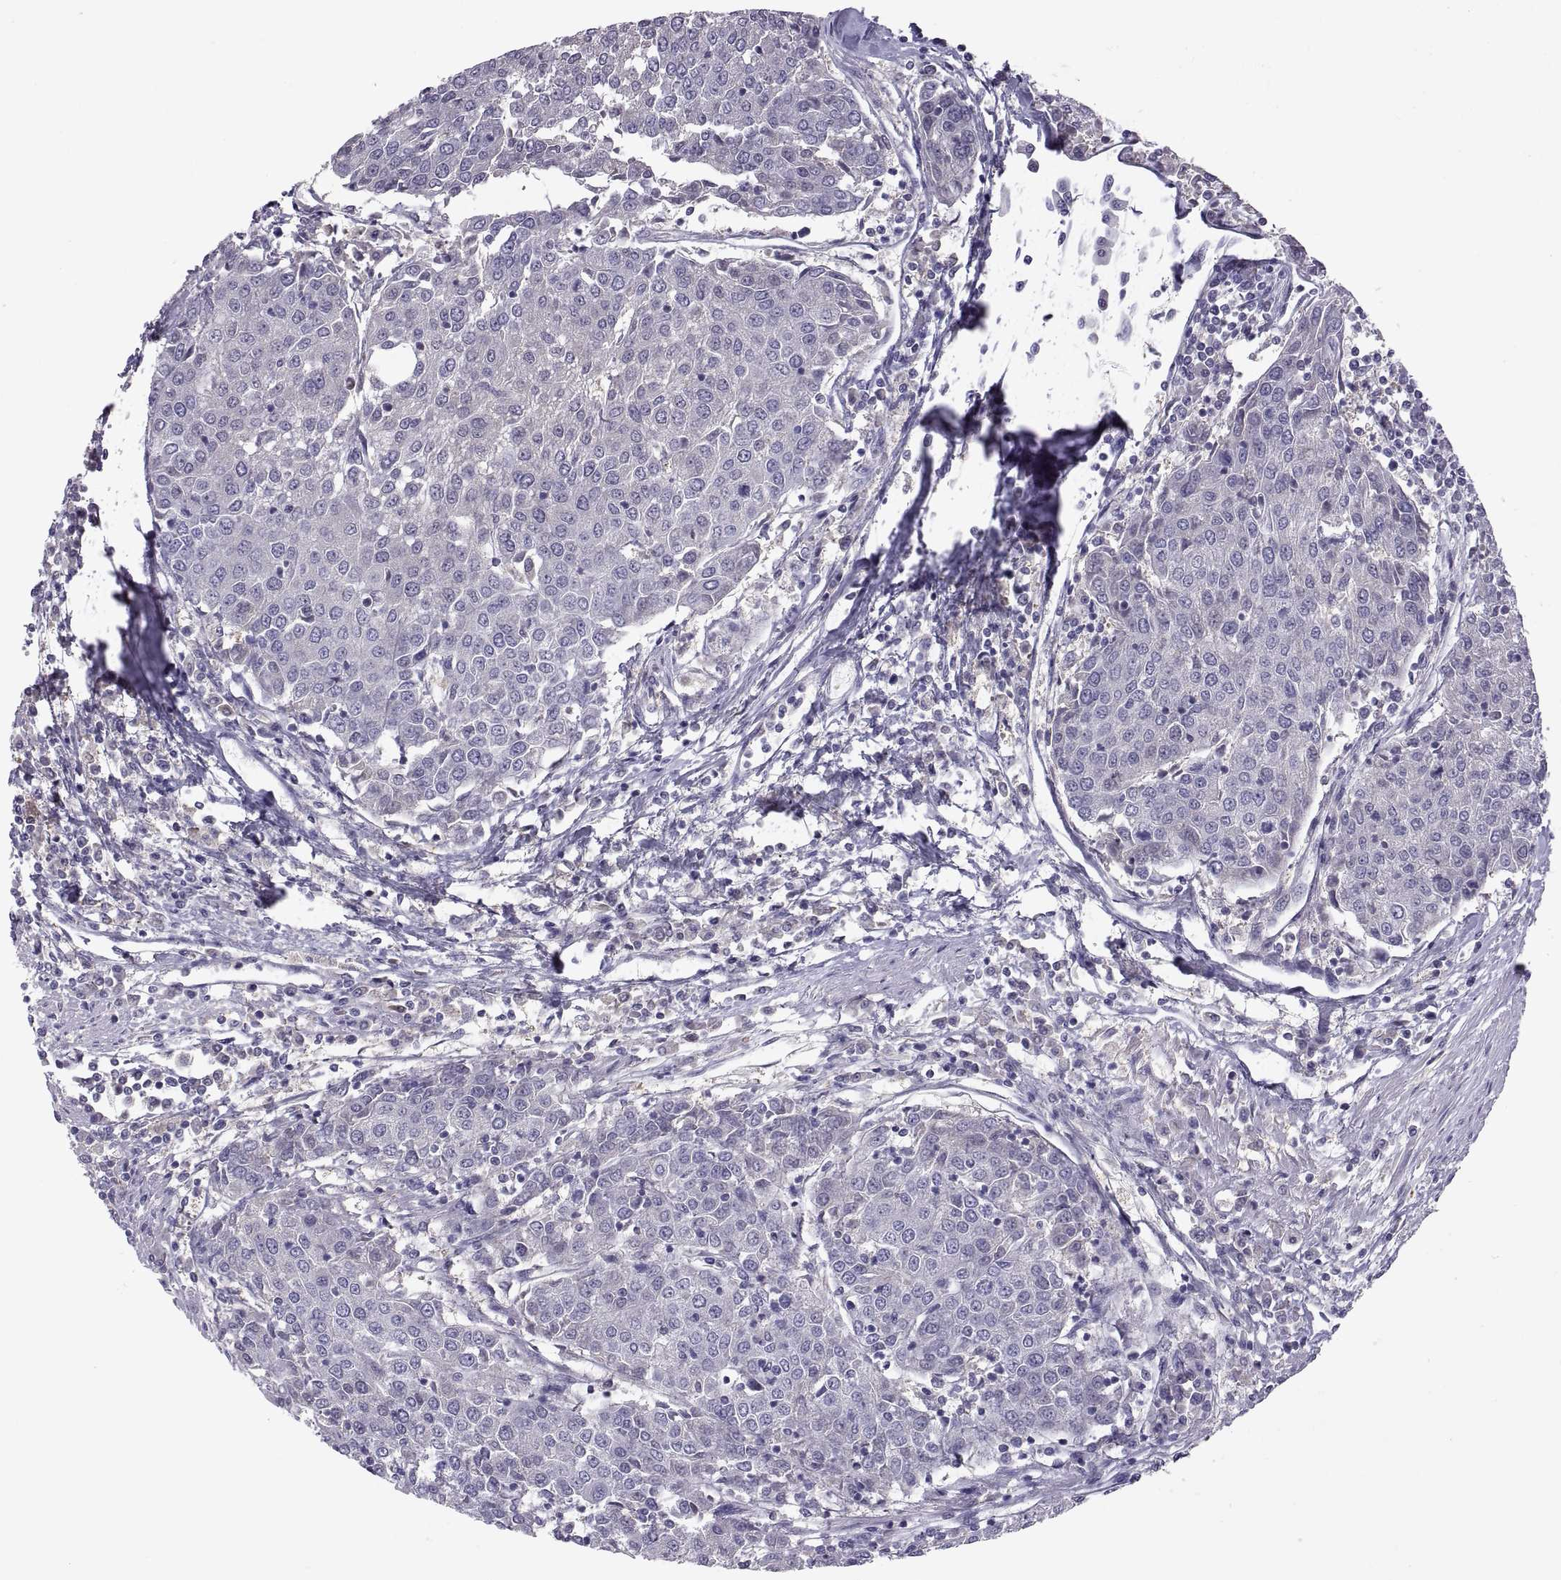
{"staining": {"intensity": "negative", "quantity": "none", "location": "none"}, "tissue": "urothelial cancer", "cell_type": "Tumor cells", "image_type": "cancer", "snomed": [{"axis": "morphology", "description": "Urothelial carcinoma, High grade"}, {"axis": "topography", "description": "Urinary bladder"}], "caption": "IHC of urothelial cancer exhibits no staining in tumor cells.", "gene": "FGF9", "patient": {"sex": "female", "age": 85}}